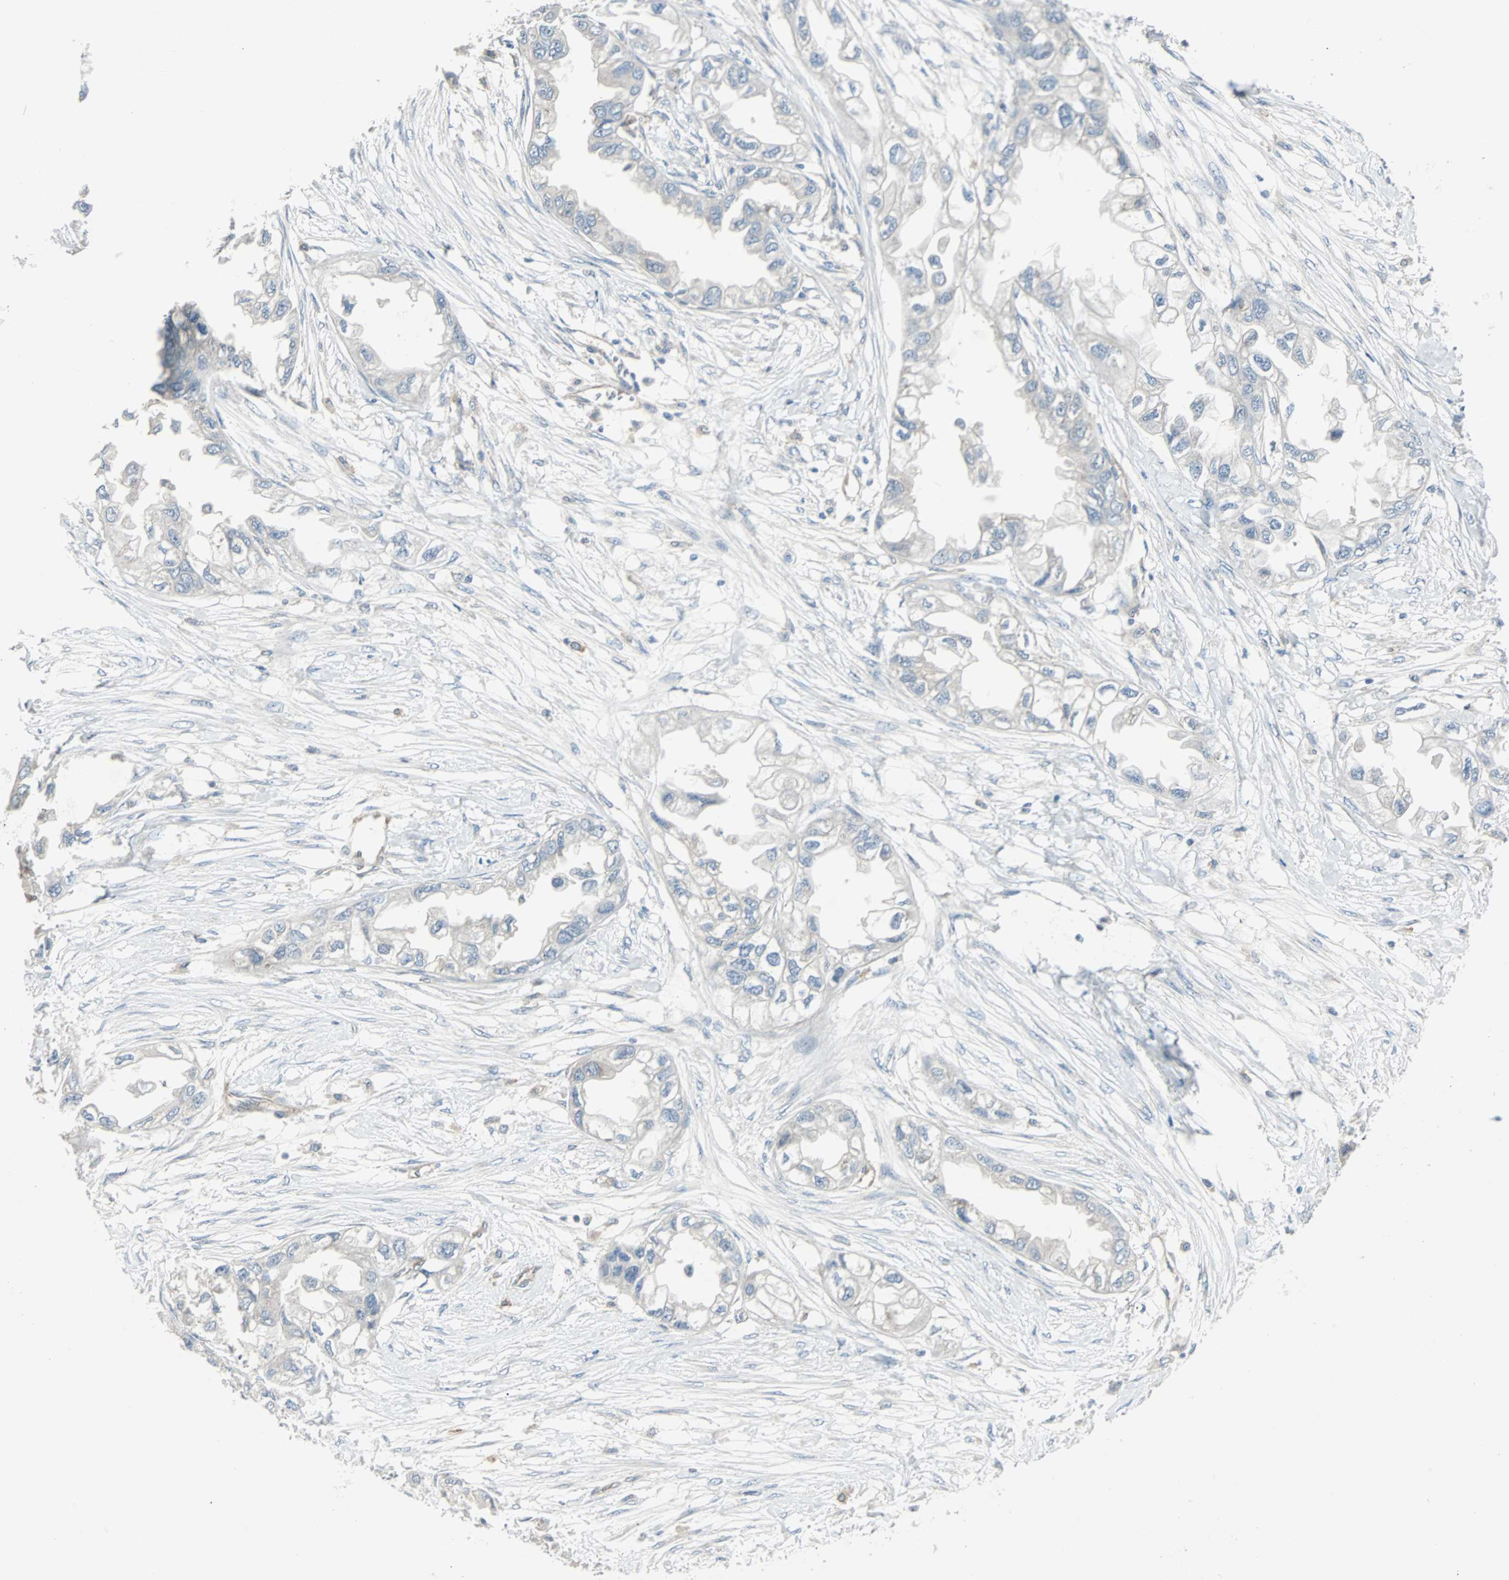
{"staining": {"intensity": "negative", "quantity": "none", "location": "none"}, "tissue": "endometrial cancer", "cell_type": "Tumor cells", "image_type": "cancer", "snomed": [{"axis": "morphology", "description": "Adenocarcinoma, NOS"}, {"axis": "topography", "description": "Endometrium"}], "caption": "Human adenocarcinoma (endometrial) stained for a protein using IHC reveals no positivity in tumor cells.", "gene": "SWAP70", "patient": {"sex": "female", "age": 67}}